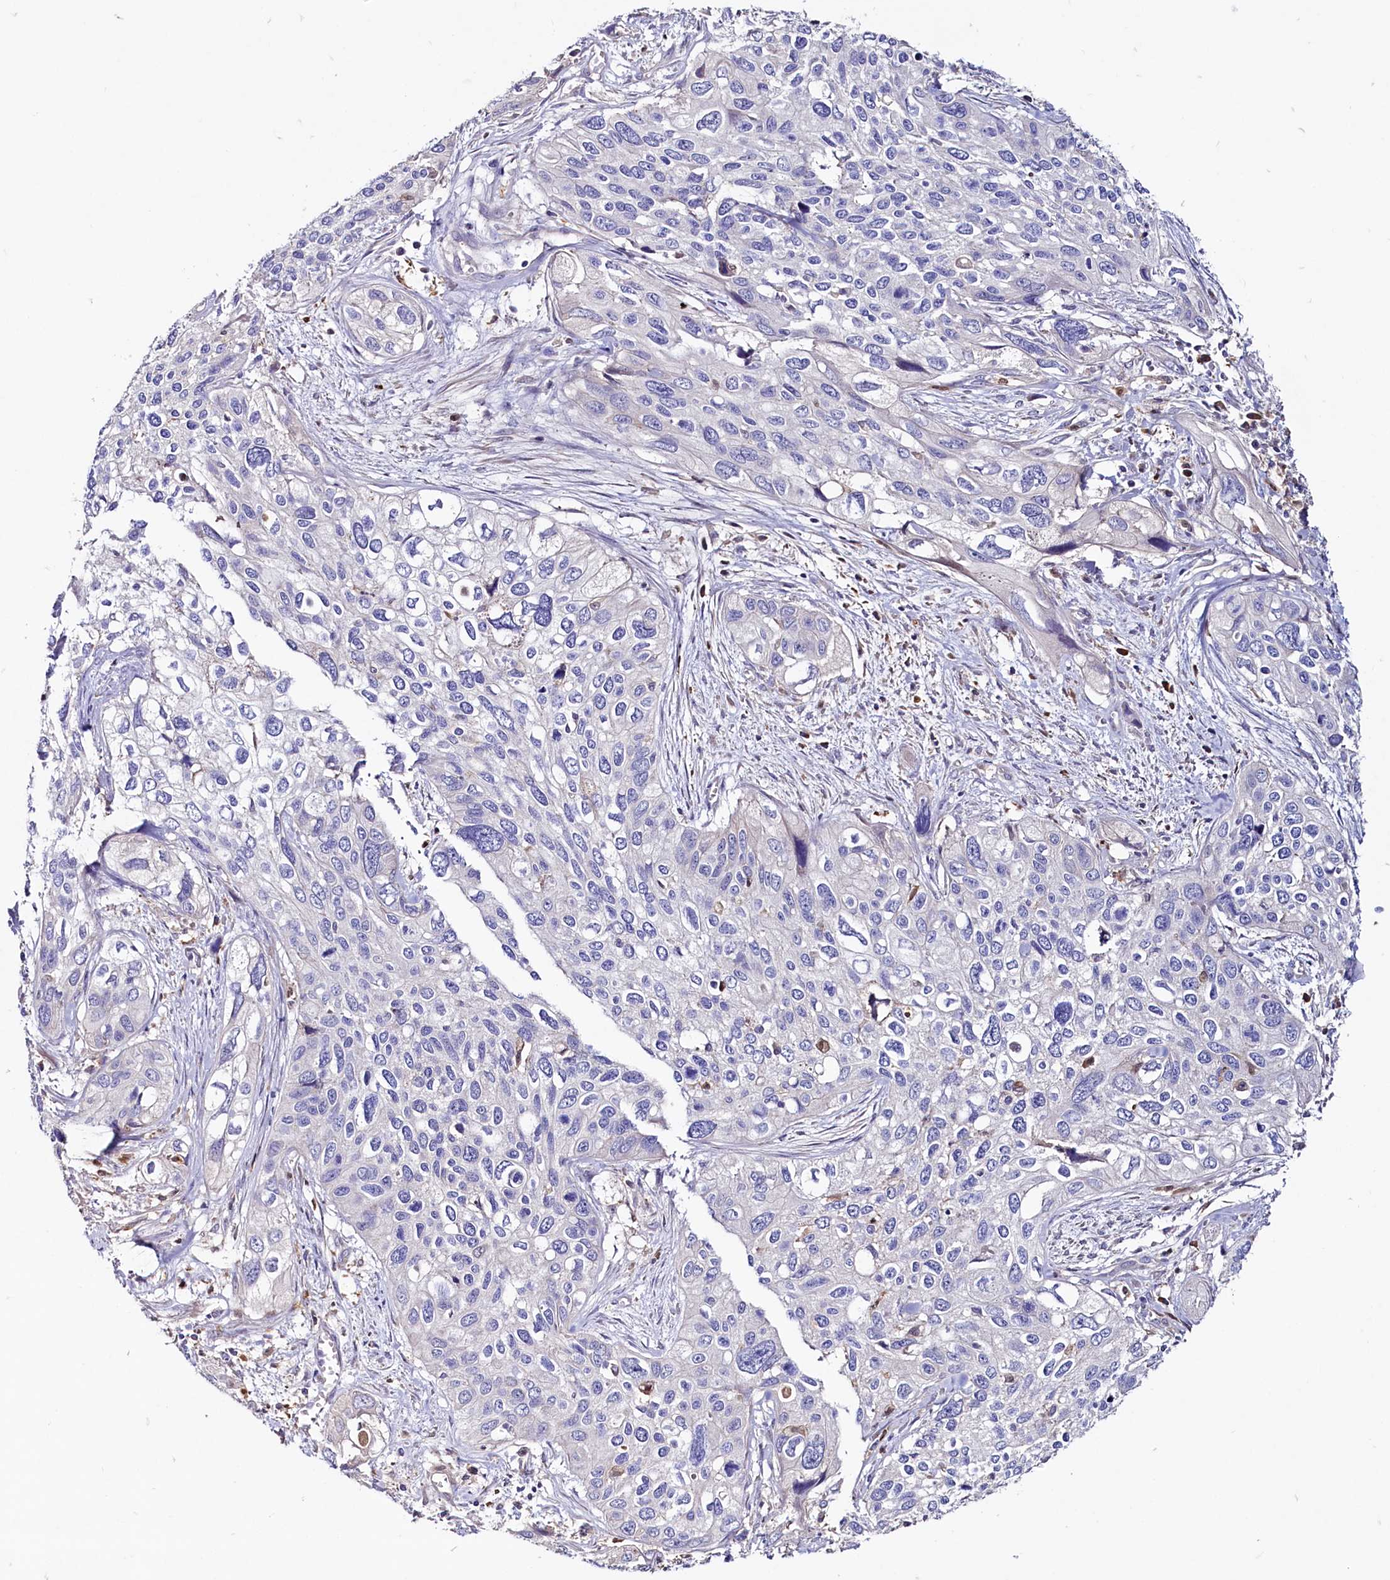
{"staining": {"intensity": "negative", "quantity": "none", "location": "none"}, "tissue": "cervical cancer", "cell_type": "Tumor cells", "image_type": "cancer", "snomed": [{"axis": "morphology", "description": "Squamous cell carcinoma, NOS"}, {"axis": "topography", "description": "Cervix"}], "caption": "DAB (3,3'-diaminobenzidine) immunohistochemical staining of human squamous cell carcinoma (cervical) reveals no significant staining in tumor cells.", "gene": "IL17RD", "patient": {"sex": "female", "age": 55}}